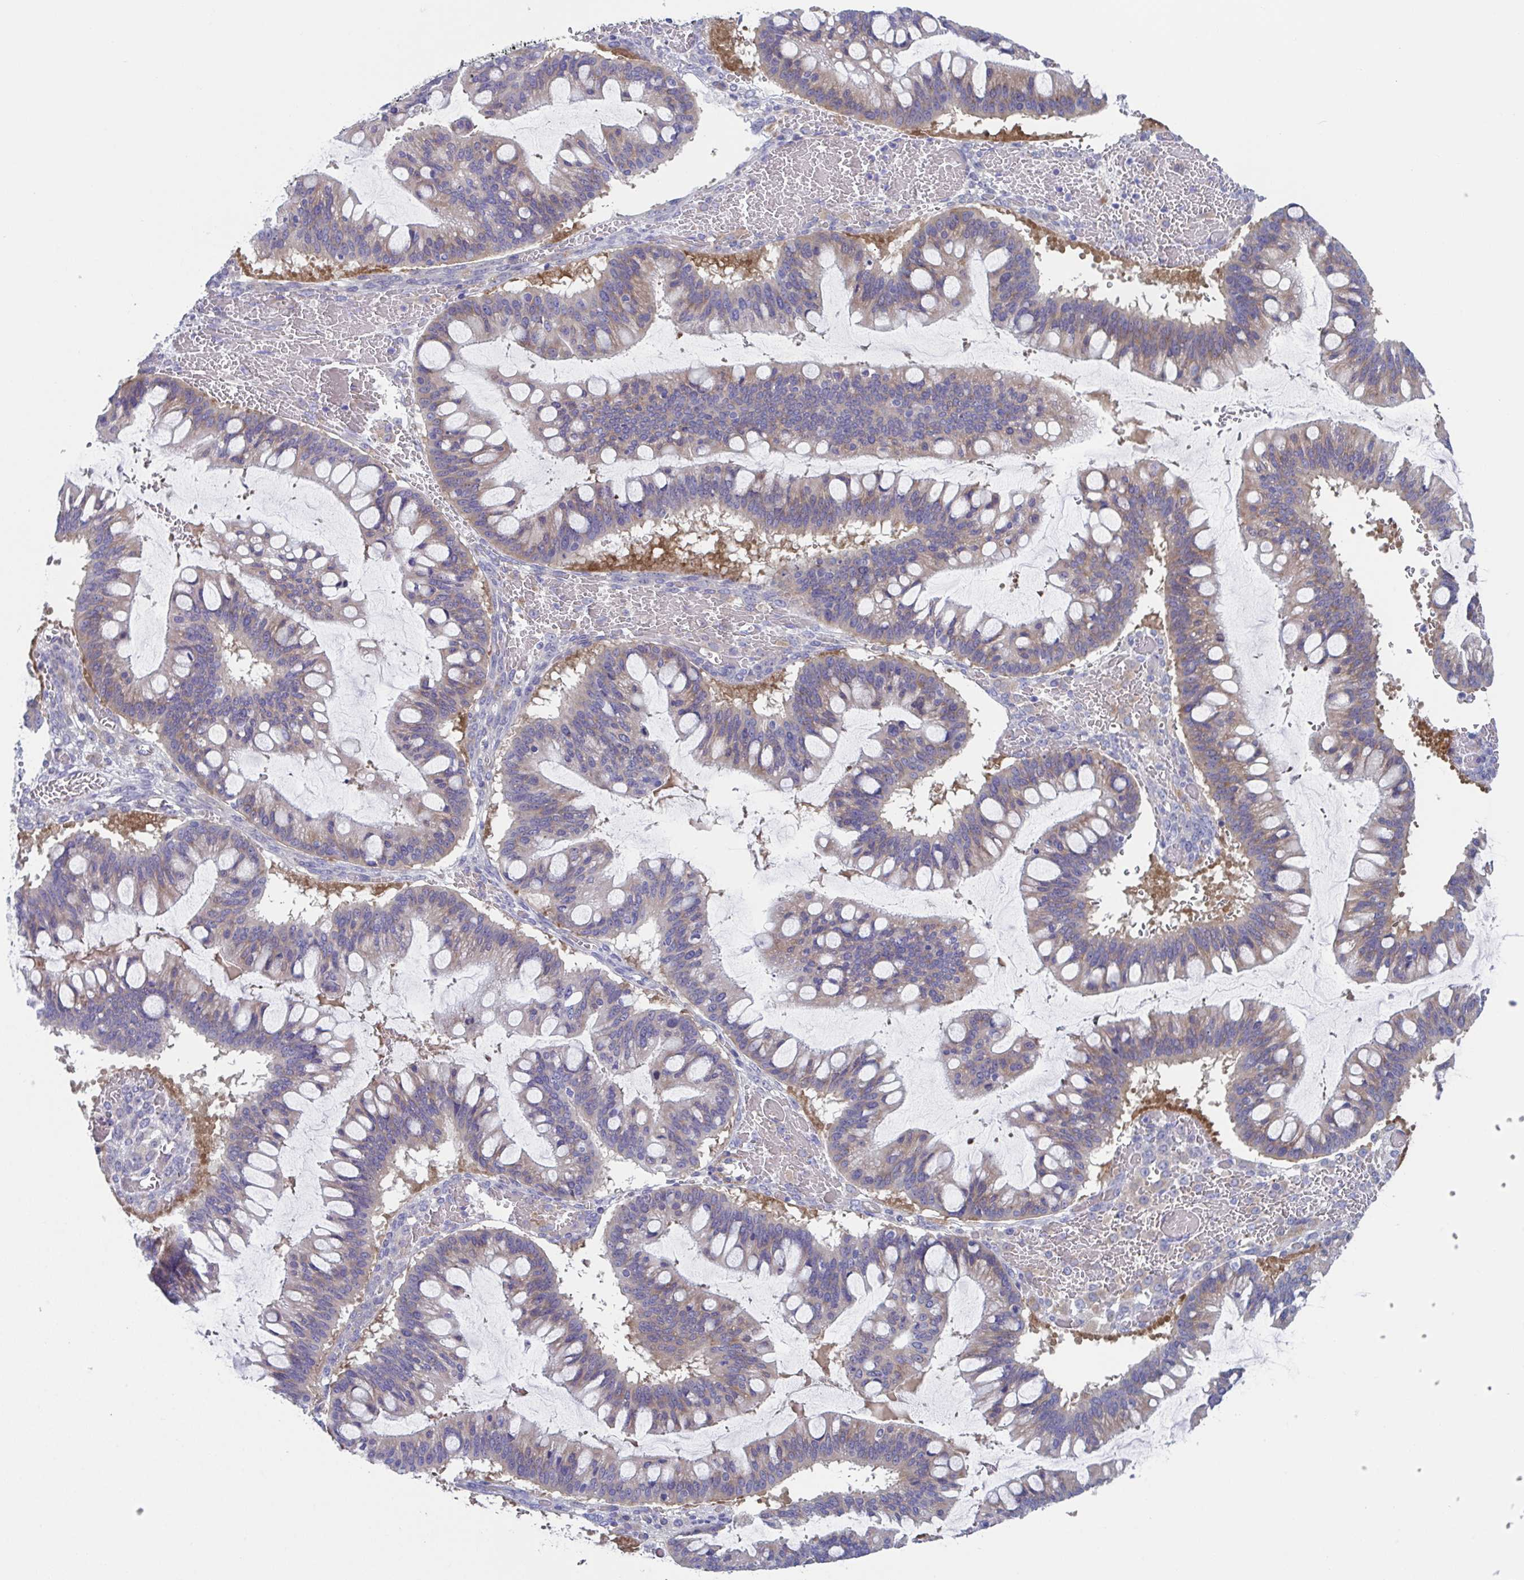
{"staining": {"intensity": "weak", "quantity": "25%-75%", "location": "cytoplasmic/membranous"}, "tissue": "ovarian cancer", "cell_type": "Tumor cells", "image_type": "cancer", "snomed": [{"axis": "morphology", "description": "Cystadenocarcinoma, mucinous, NOS"}, {"axis": "topography", "description": "Ovary"}], "caption": "Protein expression analysis of mucinous cystadenocarcinoma (ovarian) reveals weak cytoplasmic/membranous expression in approximately 25%-75% of tumor cells. (DAB IHC, brown staining for protein, blue staining for nuclei).", "gene": "LPIN3", "patient": {"sex": "female", "age": 73}}